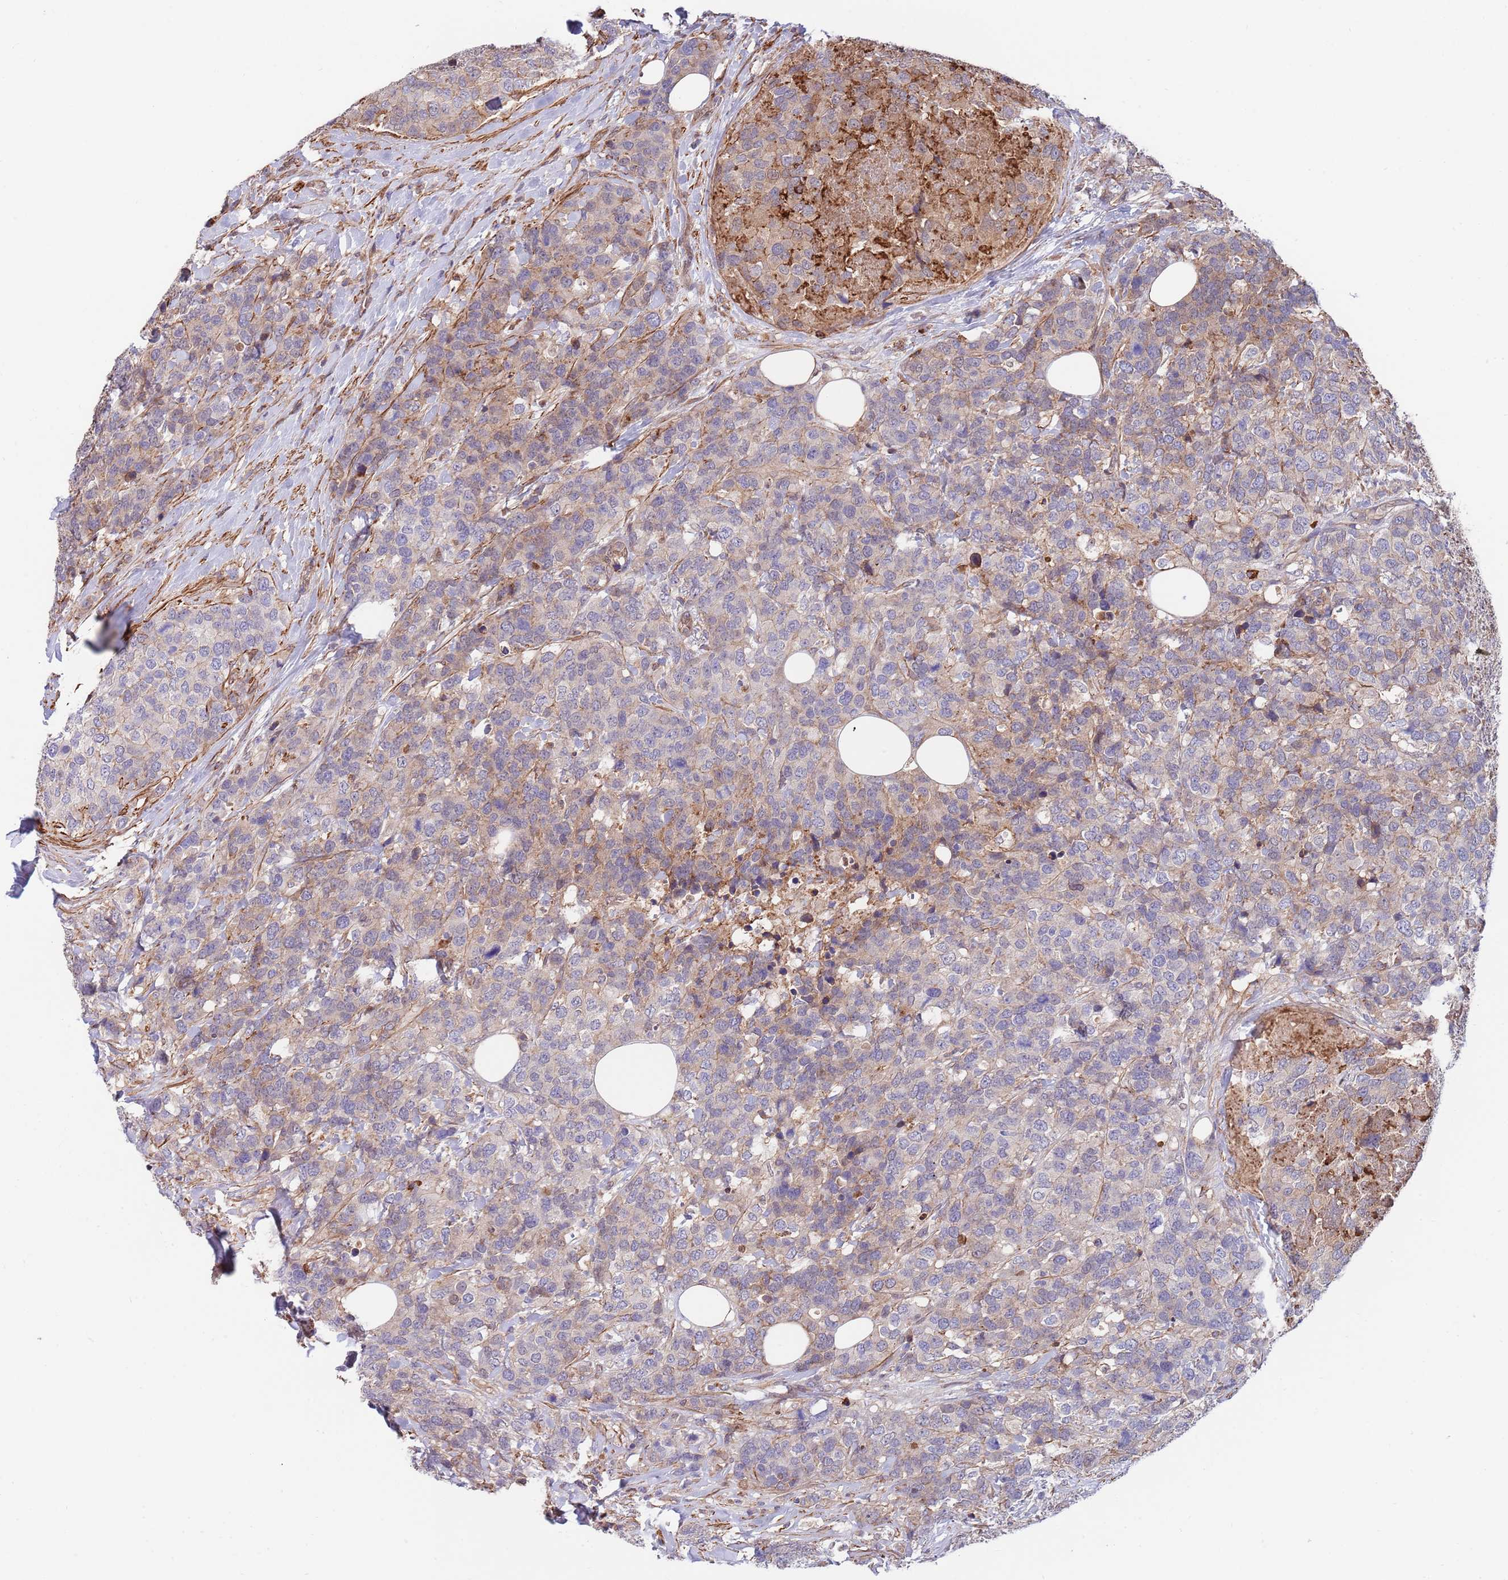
{"staining": {"intensity": "moderate", "quantity": "<25%", "location": "cytoplasmic/membranous"}, "tissue": "breast cancer", "cell_type": "Tumor cells", "image_type": "cancer", "snomed": [{"axis": "morphology", "description": "Lobular carcinoma"}, {"axis": "topography", "description": "Breast"}], "caption": "Approximately <25% of tumor cells in breast lobular carcinoma exhibit moderate cytoplasmic/membranous protein expression as visualized by brown immunohistochemical staining.", "gene": "BPNT1", "patient": {"sex": "female", "age": 59}}